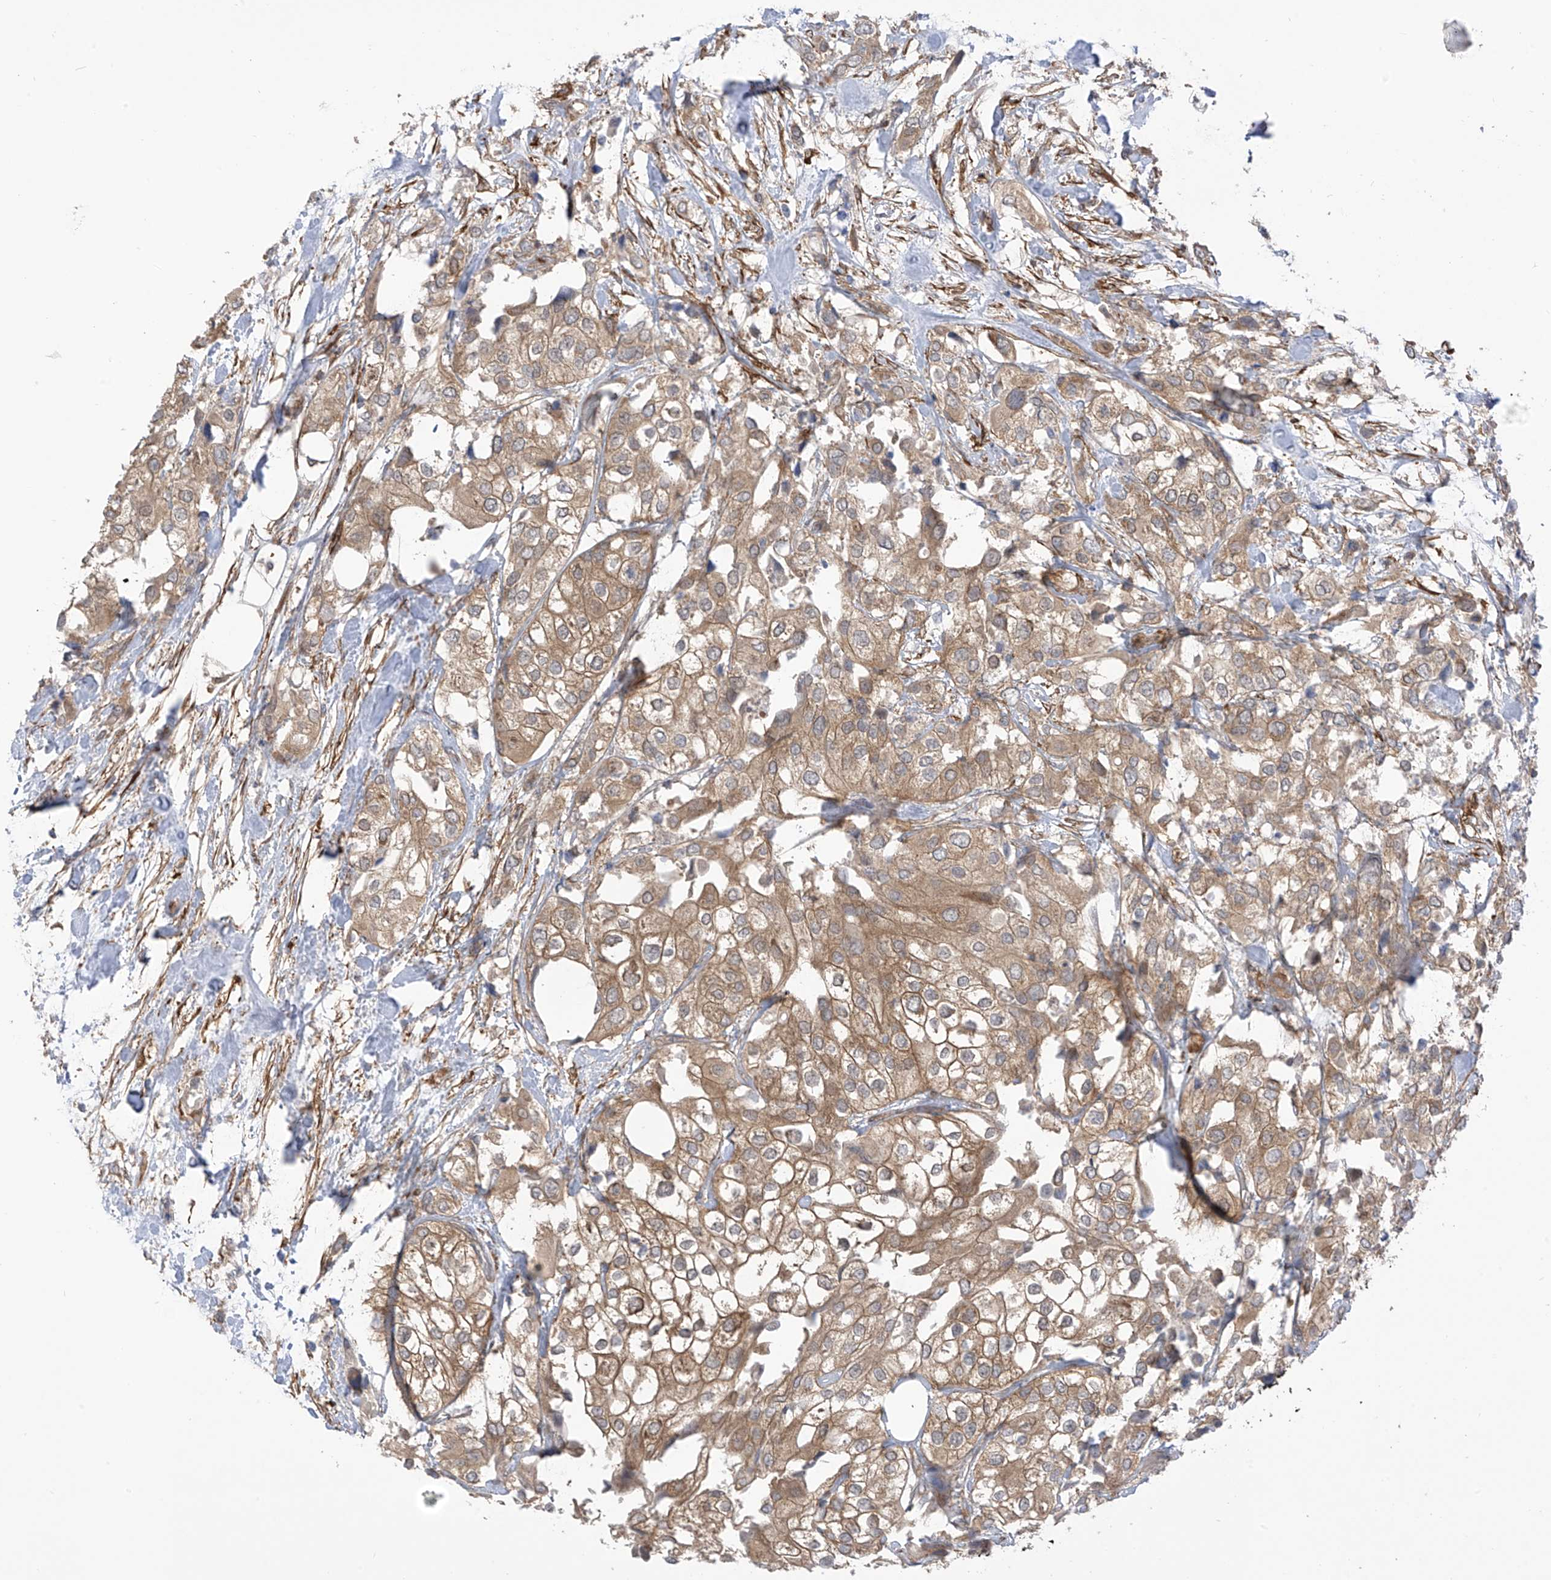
{"staining": {"intensity": "moderate", "quantity": ">75%", "location": "cytoplasmic/membranous"}, "tissue": "urothelial cancer", "cell_type": "Tumor cells", "image_type": "cancer", "snomed": [{"axis": "morphology", "description": "Urothelial carcinoma, High grade"}, {"axis": "topography", "description": "Urinary bladder"}], "caption": "Urothelial carcinoma (high-grade) stained for a protein (brown) reveals moderate cytoplasmic/membranous positive positivity in about >75% of tumor cells.", "gene": "REPS1", "patient": {"sex": "male", "age": 64}}